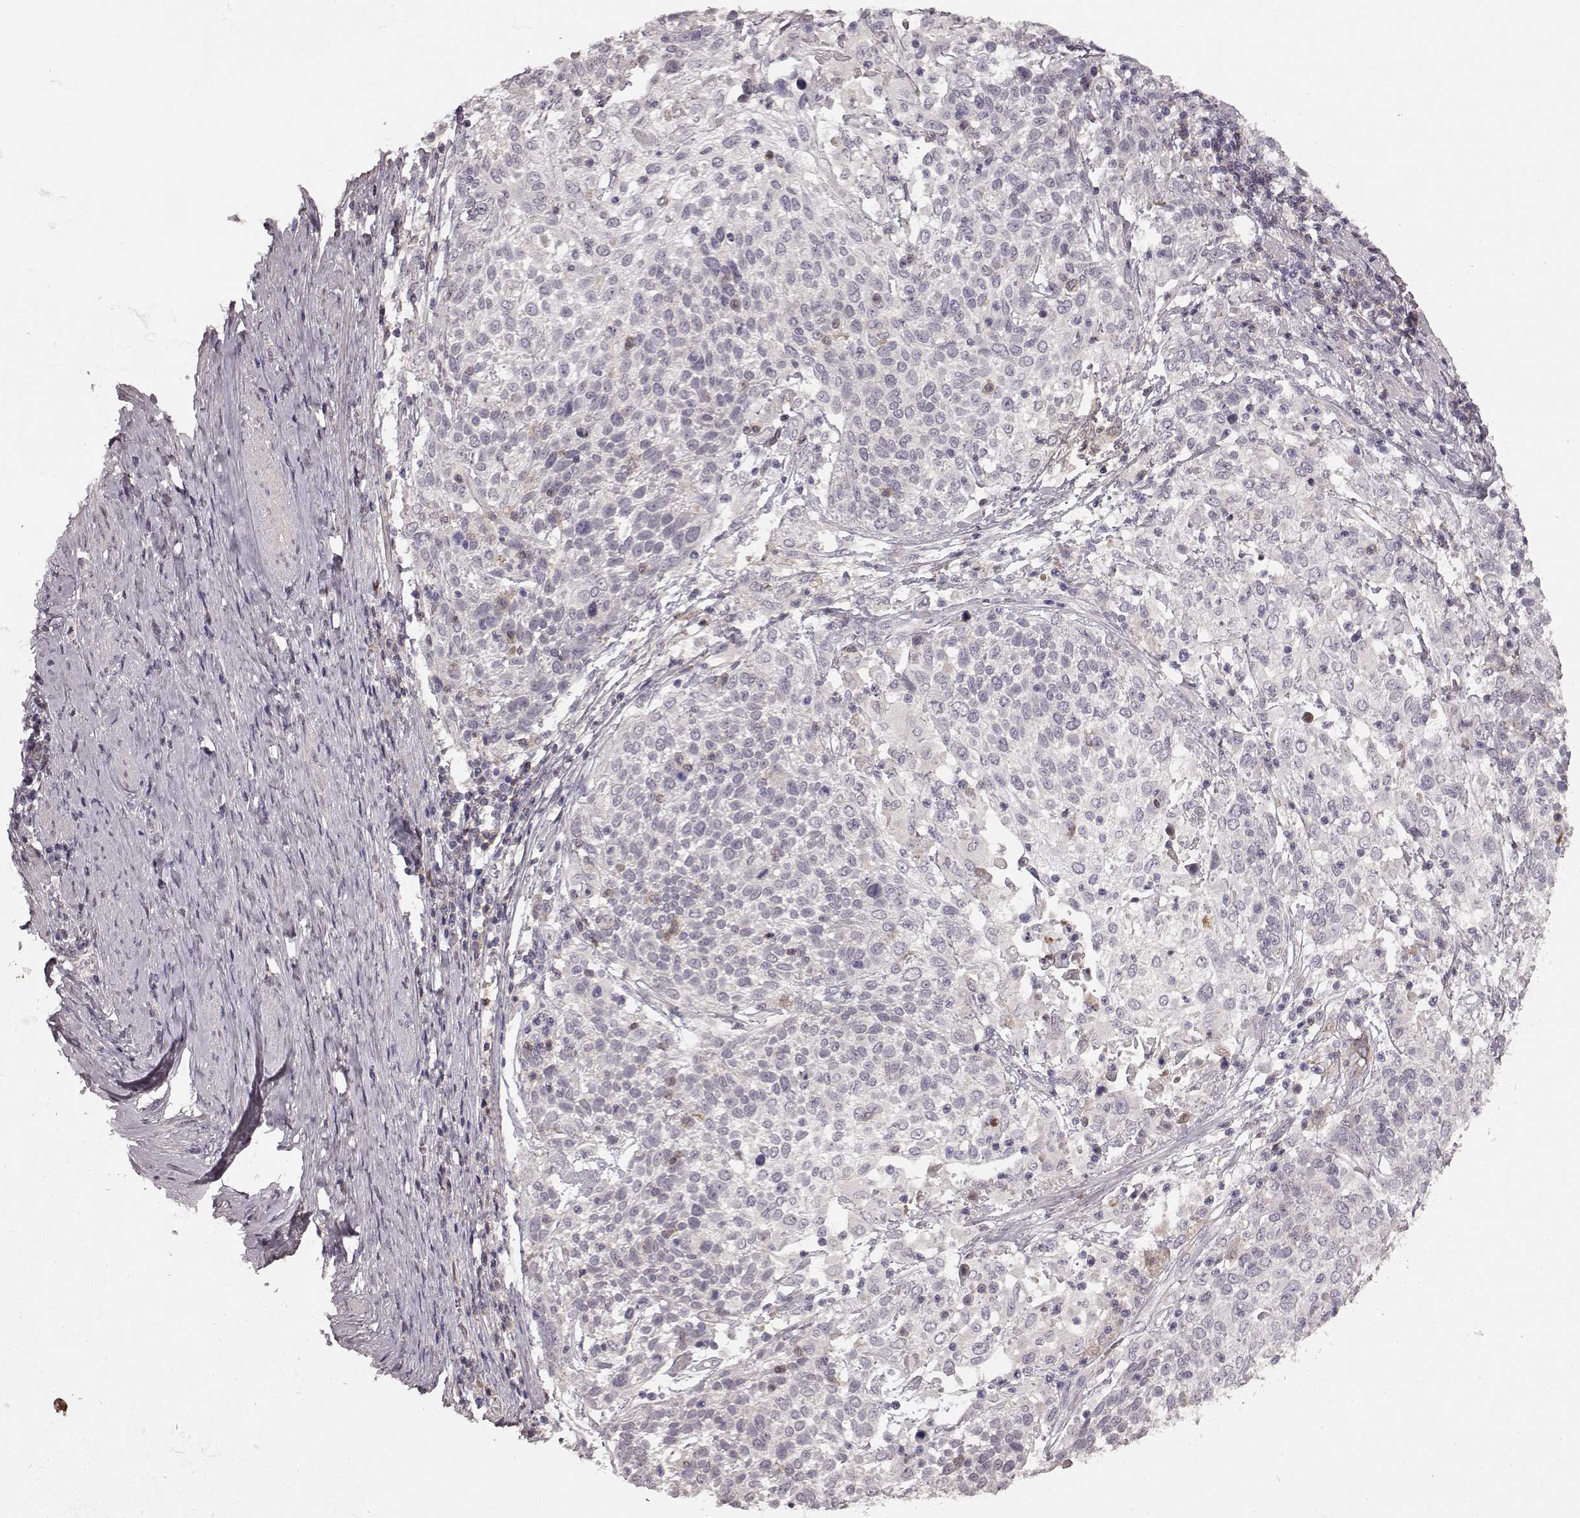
{"staining": {"intensity": "negative", "quantity": "none", "location": "none"}, "tissue": "cervical cancer", "cell_type": "Tumor cells", "image_type": "cancer", "snomed": [{"axis": "morphology", "description": "Squamous cell carcinoma, NOS"}, {"axis": "topography", "description": "Cervix"}], "caption": "An image of human cervical cancer (squamous cell carcinoma) is negative for staining in tumor cells.", "gene": "SLC22A18", "patient": {"sex": "female", "age": 61}}